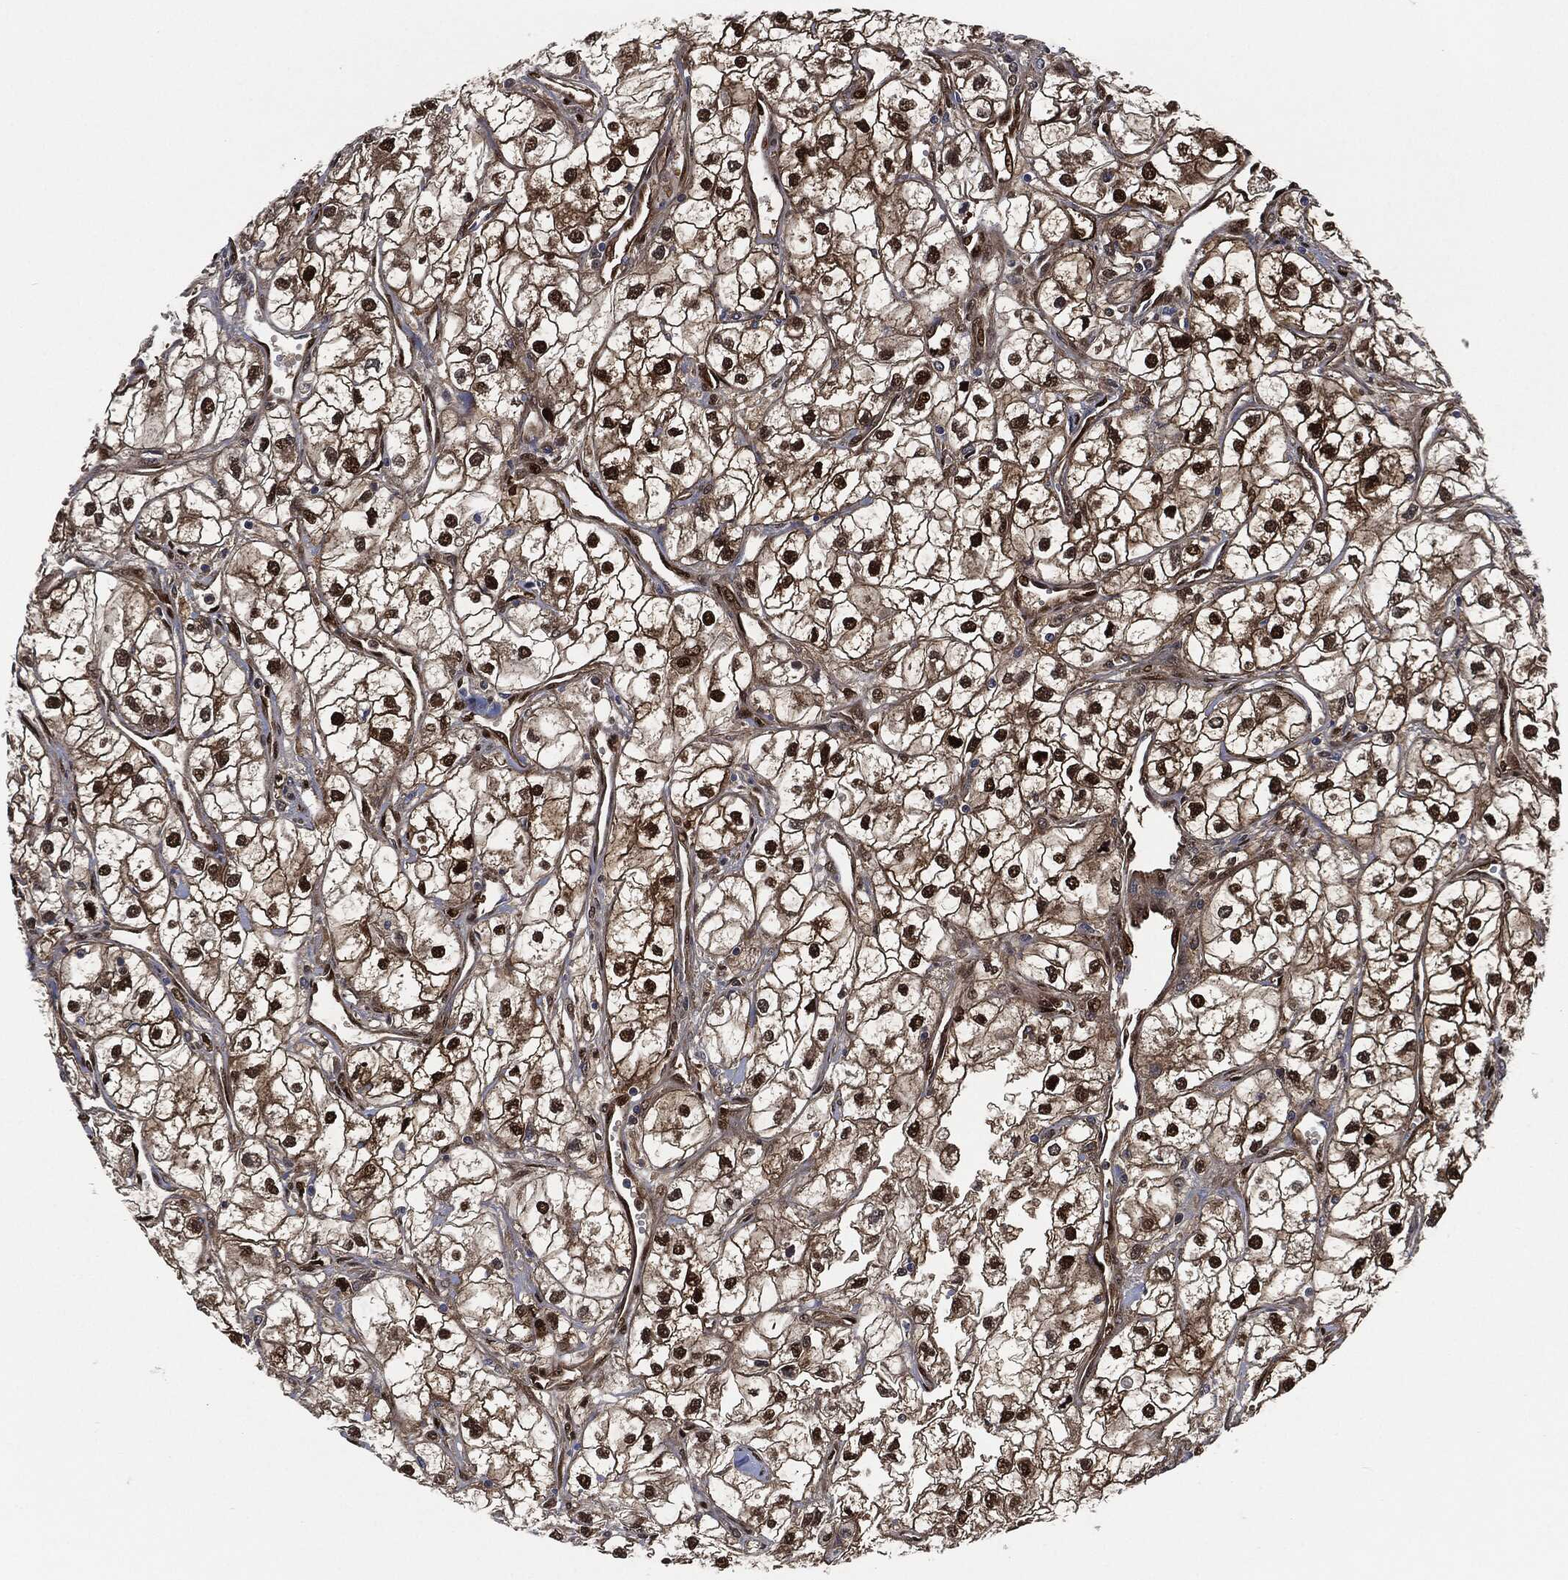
{"staining": {"intensity": "strong", "quantity": "25%-75%", "location": "cytoplasmic/membranous,nuclear"}, "tissue": "renal cancer", "cell_type": "Tumor cells", "image_type": "cancer", "snomed": [{"axis": "morphology", "description": "Adenocarcinoma, NOS"}, {"axis": "topography", "description": "Kidney"}], "caption": "Tumor cells show high levels of strong cytoplasmic/membranous and nuclear staining in approximately 25%-75% of cells in renal cancer (adenocarcinoma).", "gene": "DCTN1", "patient": {"sex": "male", "age": 59}}